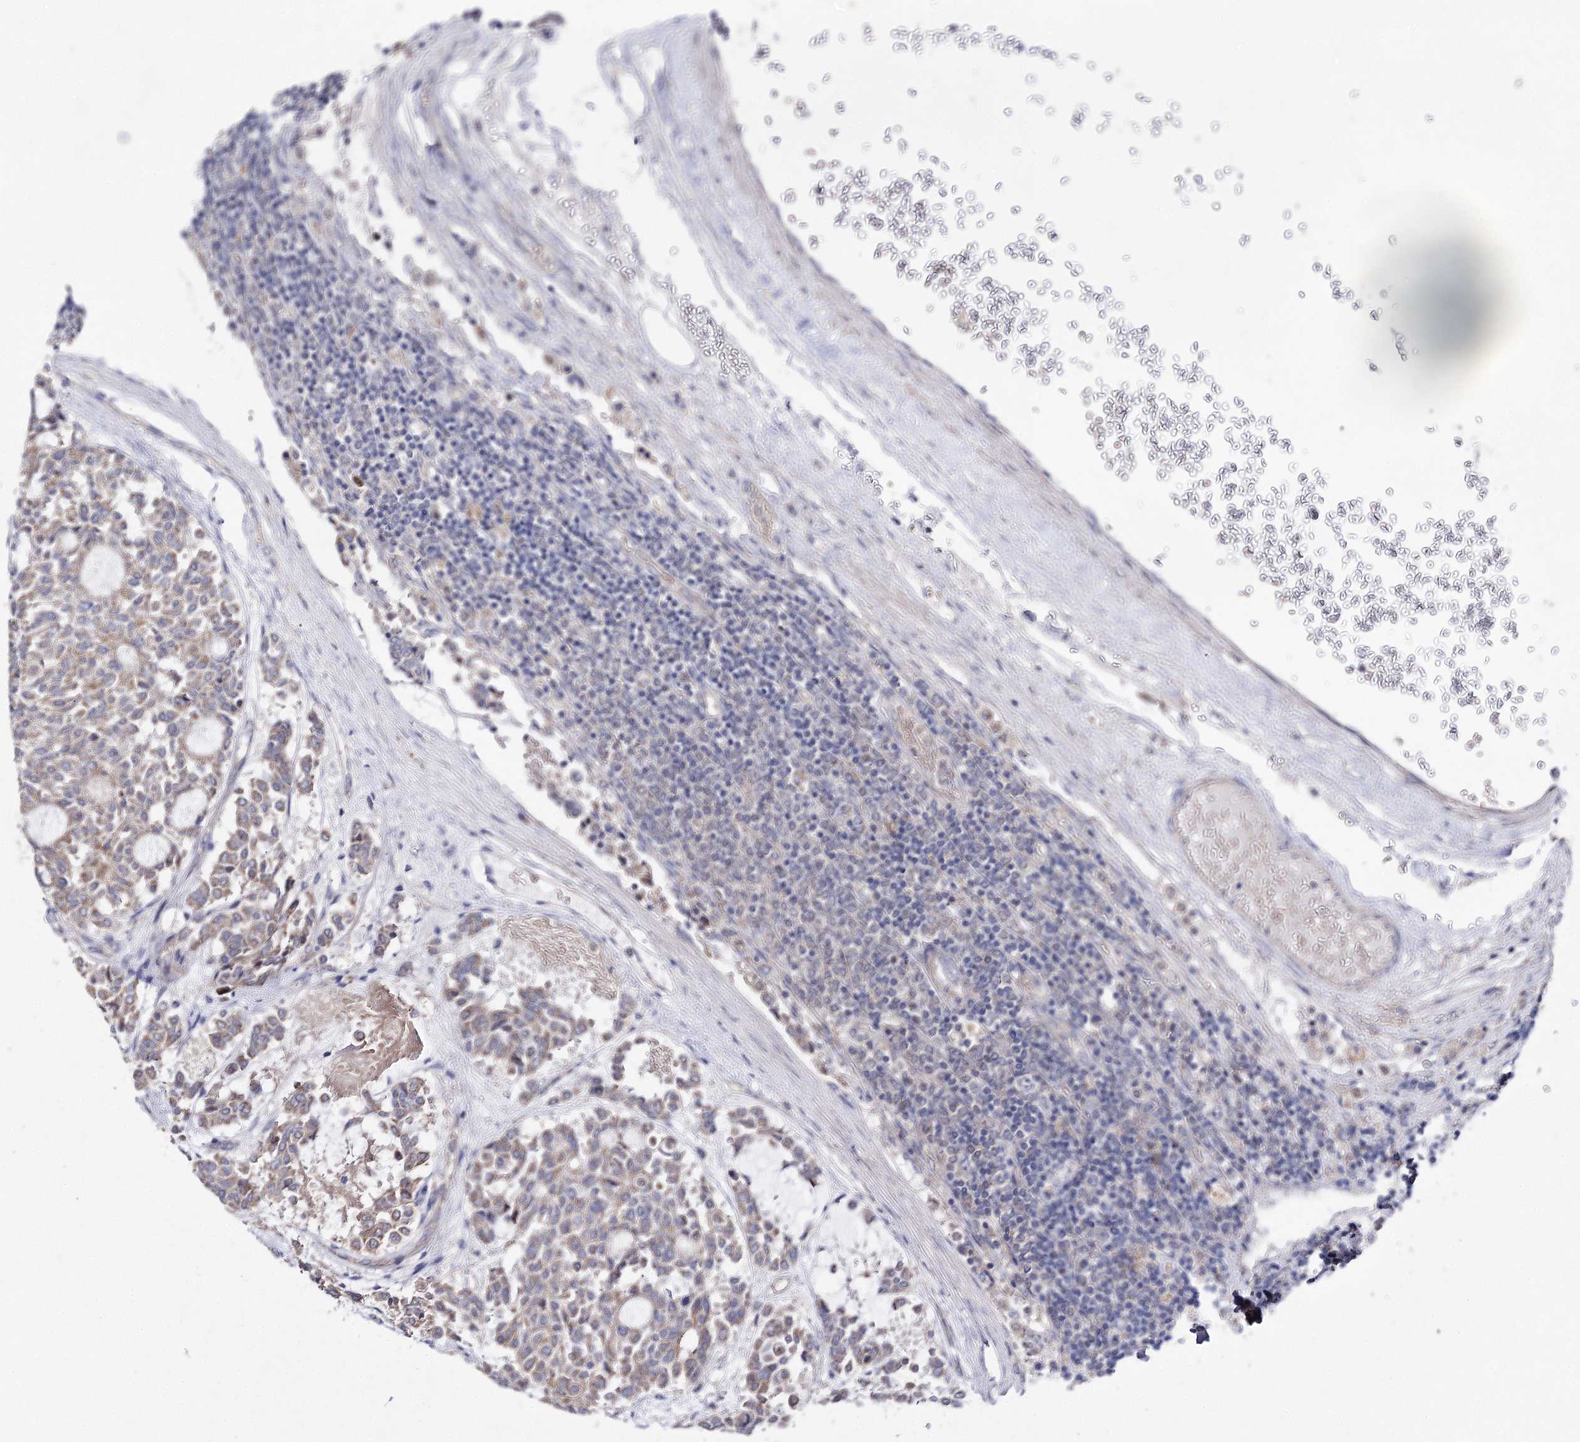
{"staining": {"intensity": "weak", "quantity": ">75%", "location": "cytoplasmic/membranous"}, "tissue": "carcinoid", "cell_type": "Tumor cells", "image_type": "cancer", "snomed": [{"axis": "morphology", "description": "Carcinoid, malignant, NOS"}, {"axis": "topography", "description": "Pancreas"}], "caption": "This is an image of IHC staining of malignant carcinoid, which shows weak staining in the cytoplasmic/membranous of tumor cells.", "gene": "AURKC", "patient": {"sex": "female", "age": 54}}